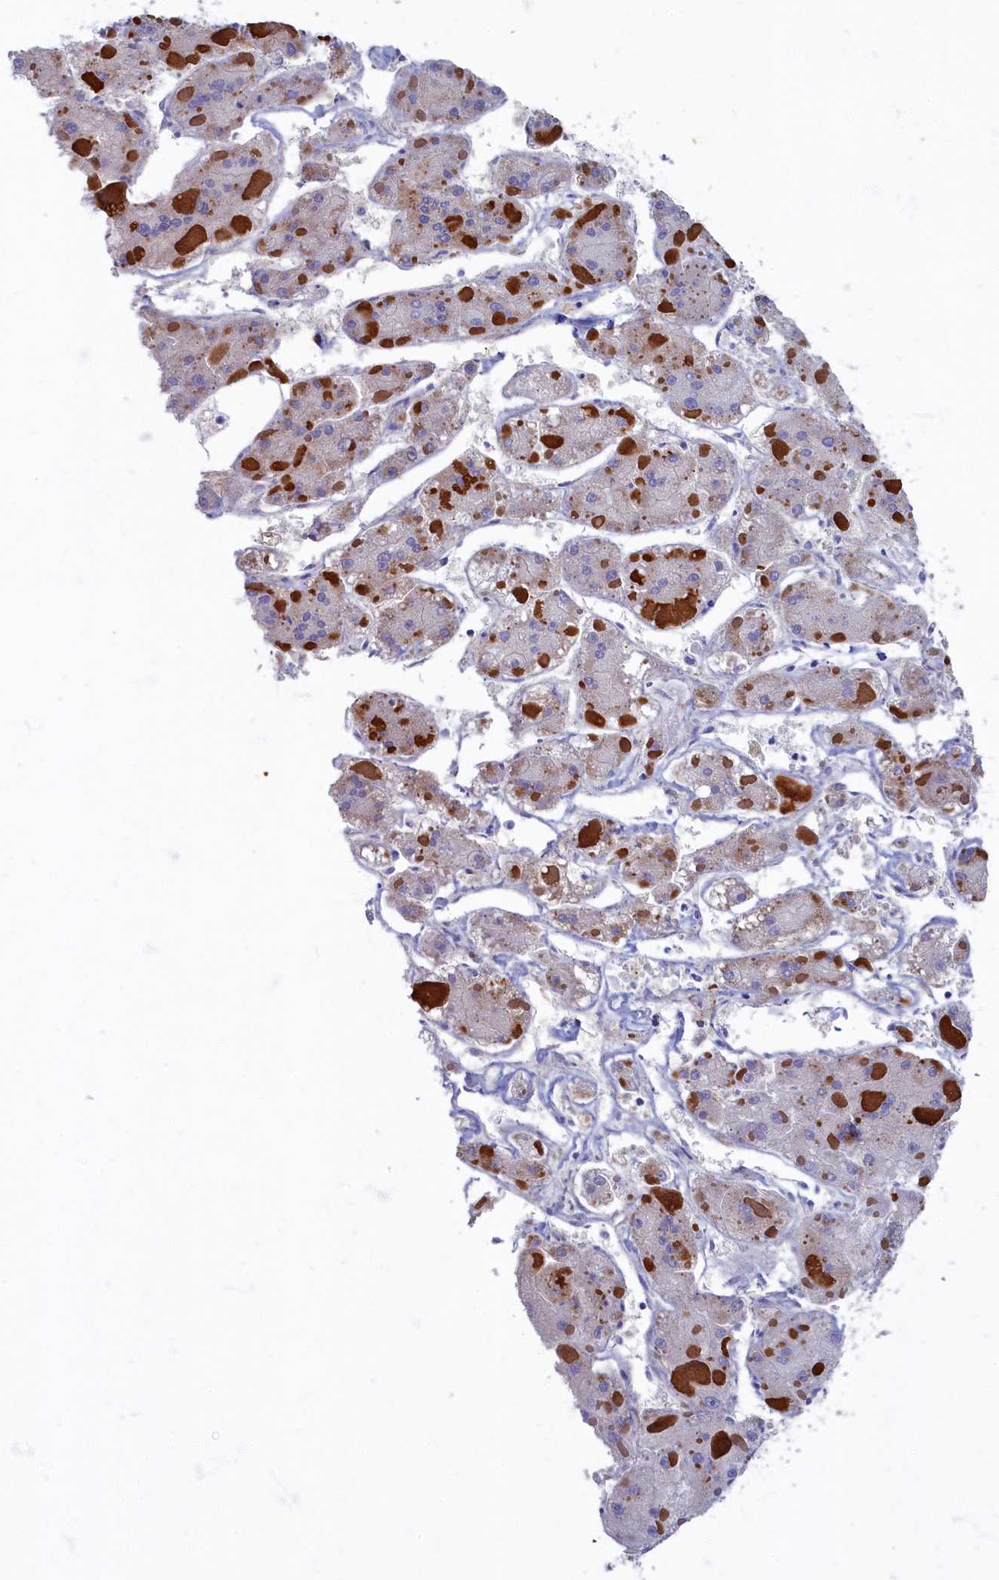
{"staining": {"intensity": "weak", "quantity": "<25%", "location": "cytoplasmic/membranous"}, "tissue": "liver cancer", "cell_type": "Tumor cells", "image_type": "cancer", "snomed": [{"axis": "morphology", "description": "Carcinoma, Hepatocellular, NOS"}, {"axis": "topography", "description": "Liver"}], "caption": "A high-resolution photomicrograph shows IHC staining of liver cancer (hepatocellular carcinoma), which exhibits no significant positivity in tumor cells.", "gene": "OCIAD2", "patient": {"sex": "female", "age": 73}}